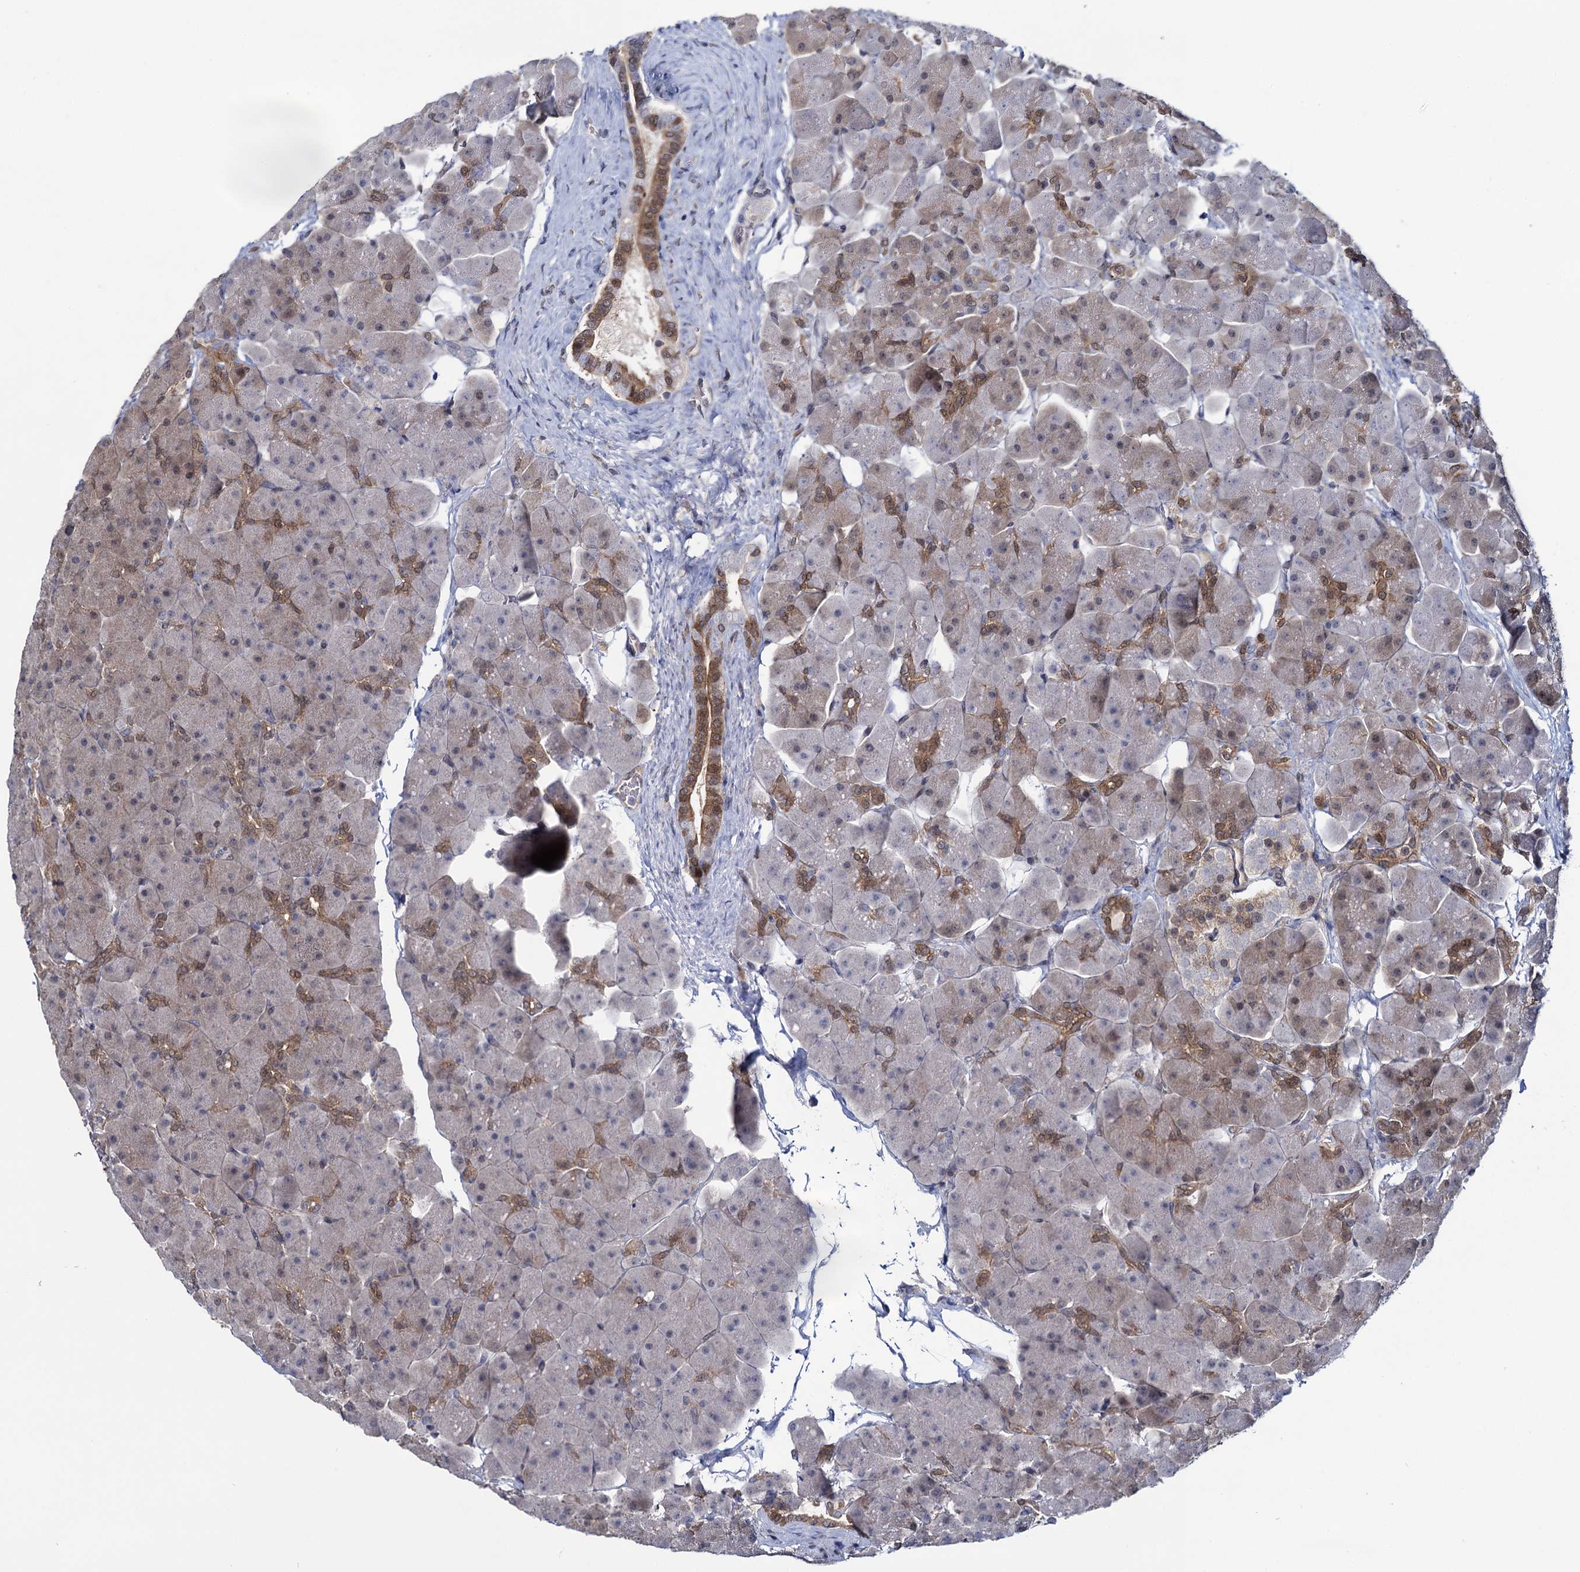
{"staining": {"intensity": "moderate", "quantity": "25%-75%", "location": "cytoplasmic/membranous"}, "tissue": "pancreas", "cell_type": "Exocrine glandular cells", "image_type": "normal", "snomed": [{"axis": "morphology", "description": "Normal tissue, NOS"}, {"axis": "topography", "description": "Pancreas"}], "caption": "Moderate cytoplasmic/membranous positivity is seen in approximately 25%-75% of exocrine glandular cells in benign pancreas. (Brightfield microscopy of DAB IHC at high magnification).", "gene": "GLO1", "patient": {"sex": "male", "age": 66}}